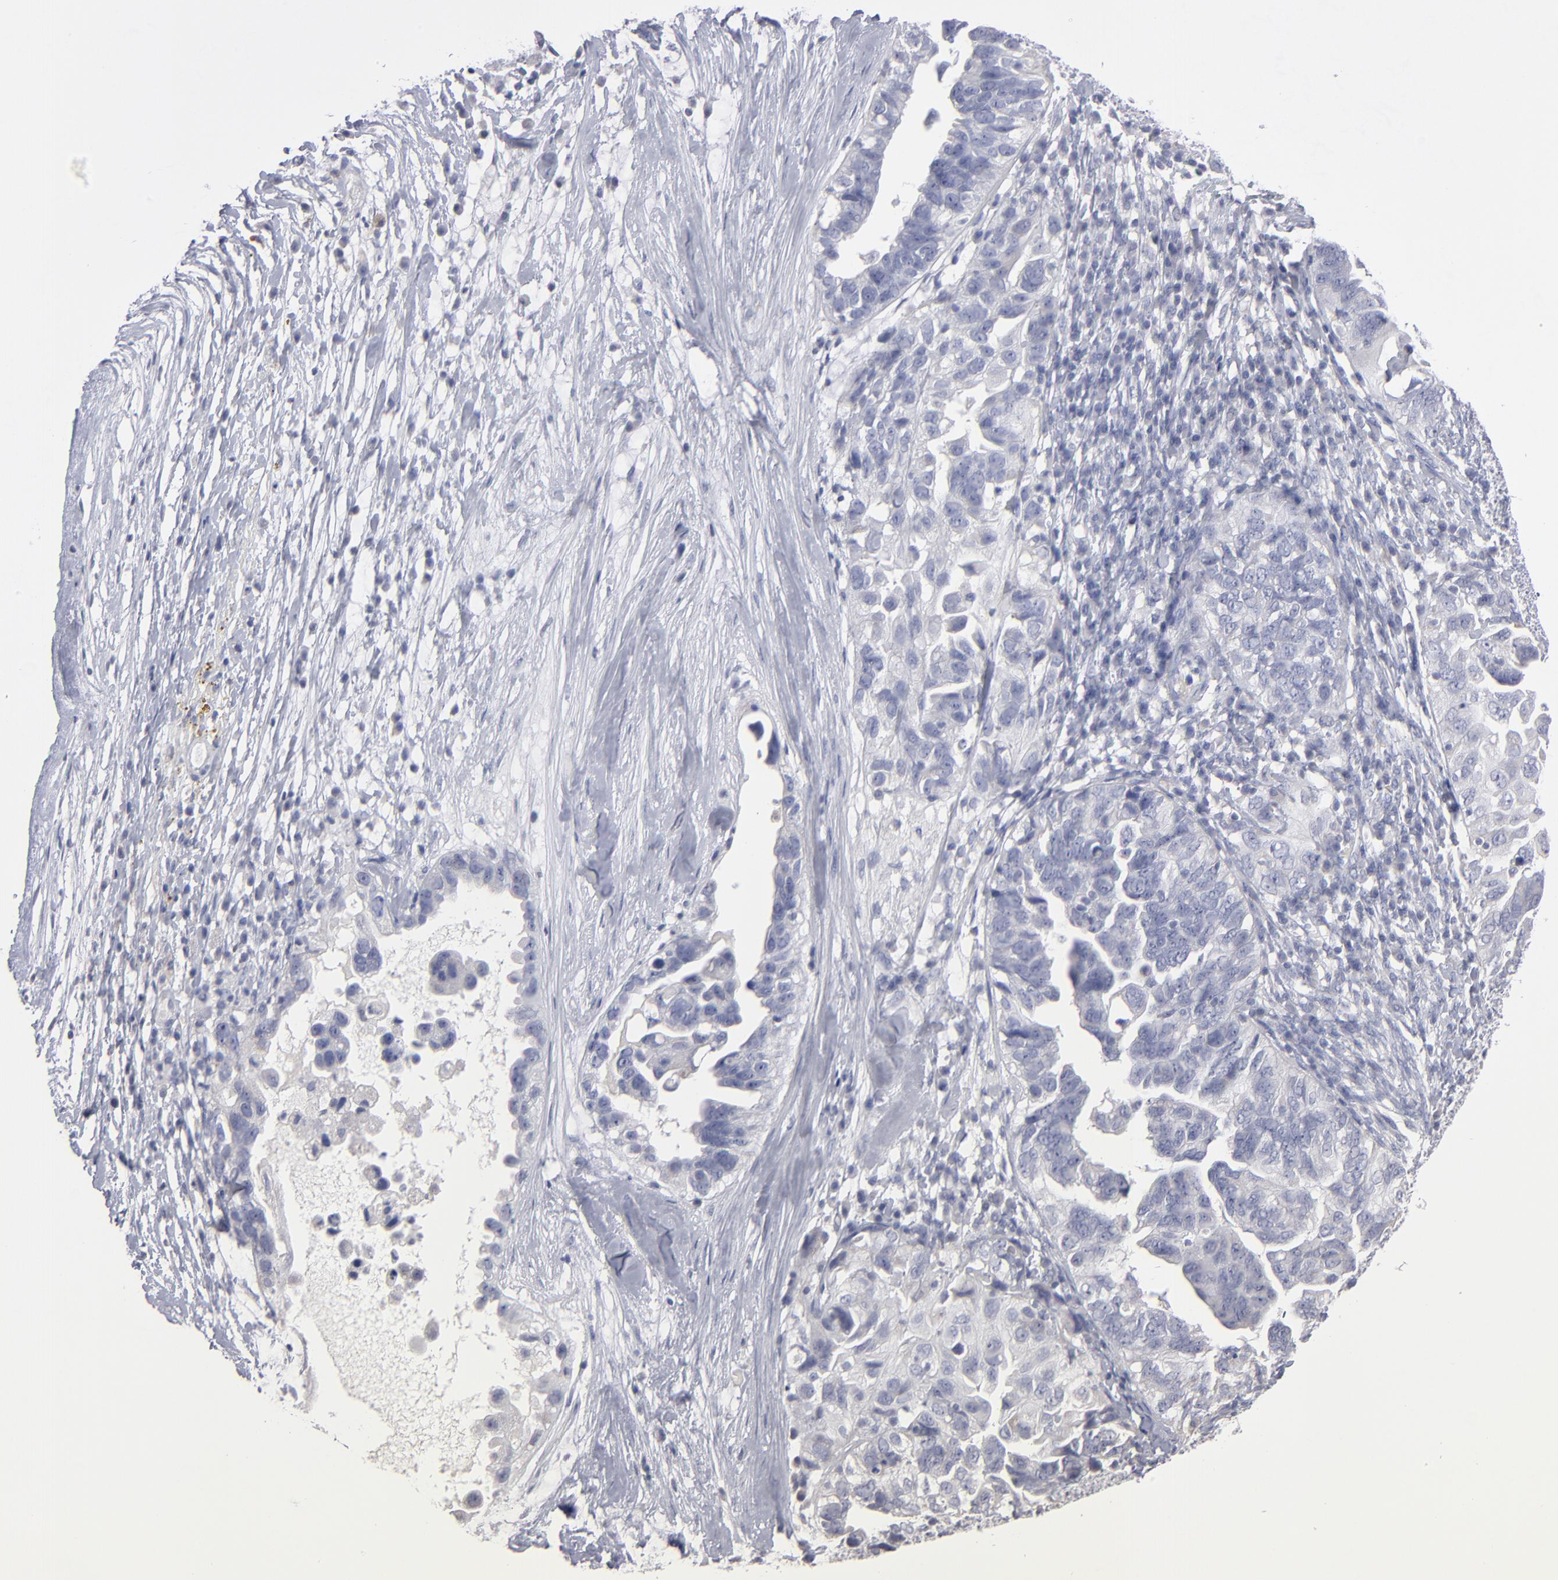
{"staining": {"intensity": "negative", "quantity": "none", "location": "none"}, "tissue": "ovarian cancer", "cell_type": "Tumor cells", "image_type": "cancer", "snomed": [{"axis": "morphology", "description": "Cystadenocarcinoma, serous, NOS"}, {"axis": "topography", "description": "Ovary"}], "caption": "Immunohistochemical staining of human ovarian cancer shows no significant staining in tumor cells. (Brightfield microscopy of DAB immunohistochemistry (IHC) at high magnification).", "gene": "RPH3A", "patient": {"sex": "female", "age": 82}}